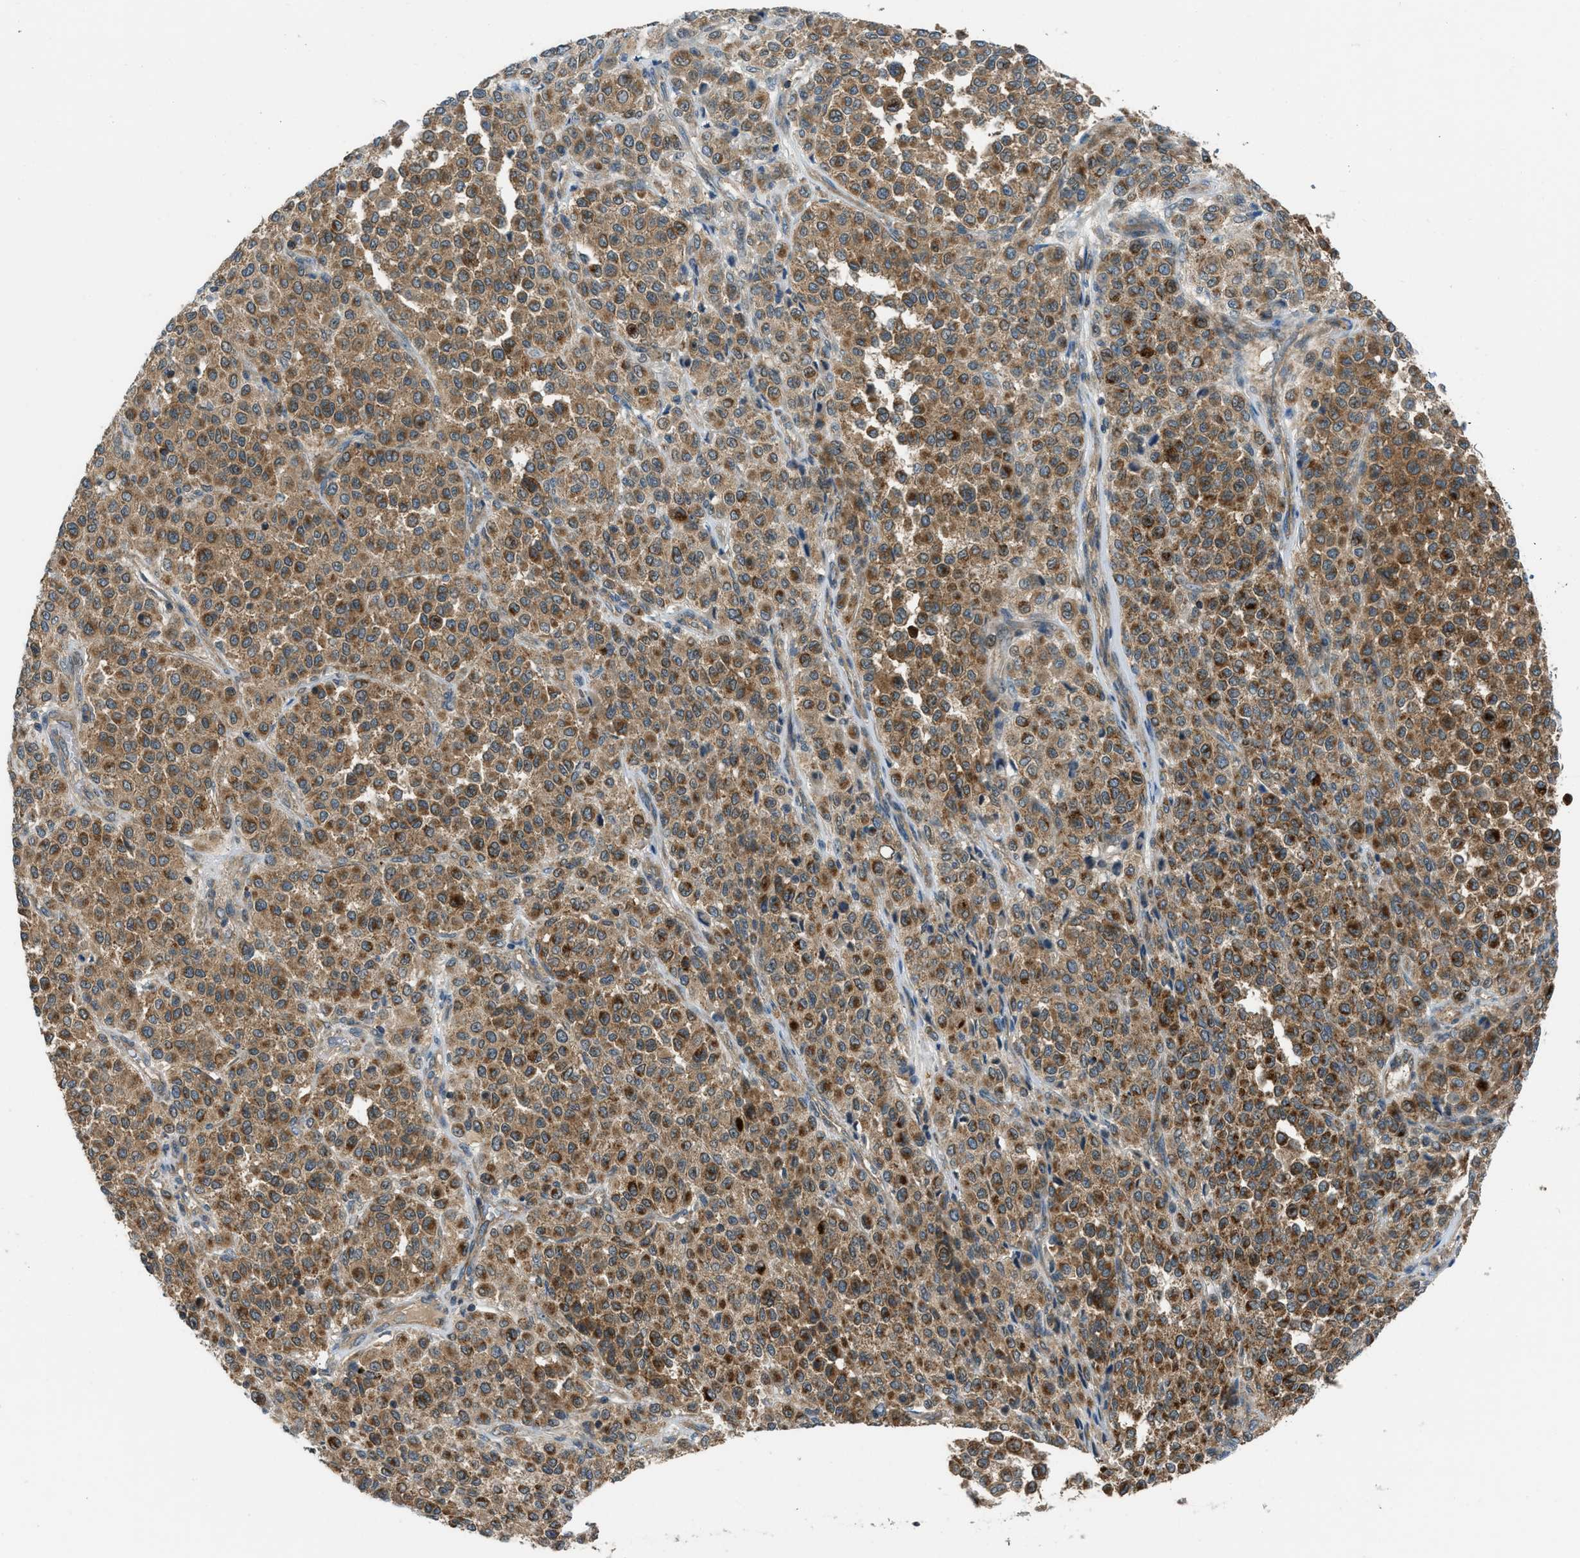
{"staining": {"intensity": "moderate", "quantity": ">75%", "location": "cytoplasmic/membranous"}, "tissue": "melanoma", "cell_type": "Tumor cells", "image_type": "cancer", "snomed": [{"axis": "morphology", "description": "Malignant melanoma, Metastatic site"}, {"axis": "topography", "description": "Pancreas"}], "caption": "An image of melanoma stained for a protein demonstrates moderate cytoplasmic/membranous brown staining in tumor cells. The staining was performed using DAB (3,3'-diaminobenzidine), with brown indicating positive protein expression. Nuclei are stained blue with hematoxylin.", "gene": "SESN2", "patient": {"sex": "female", "age": 30}}